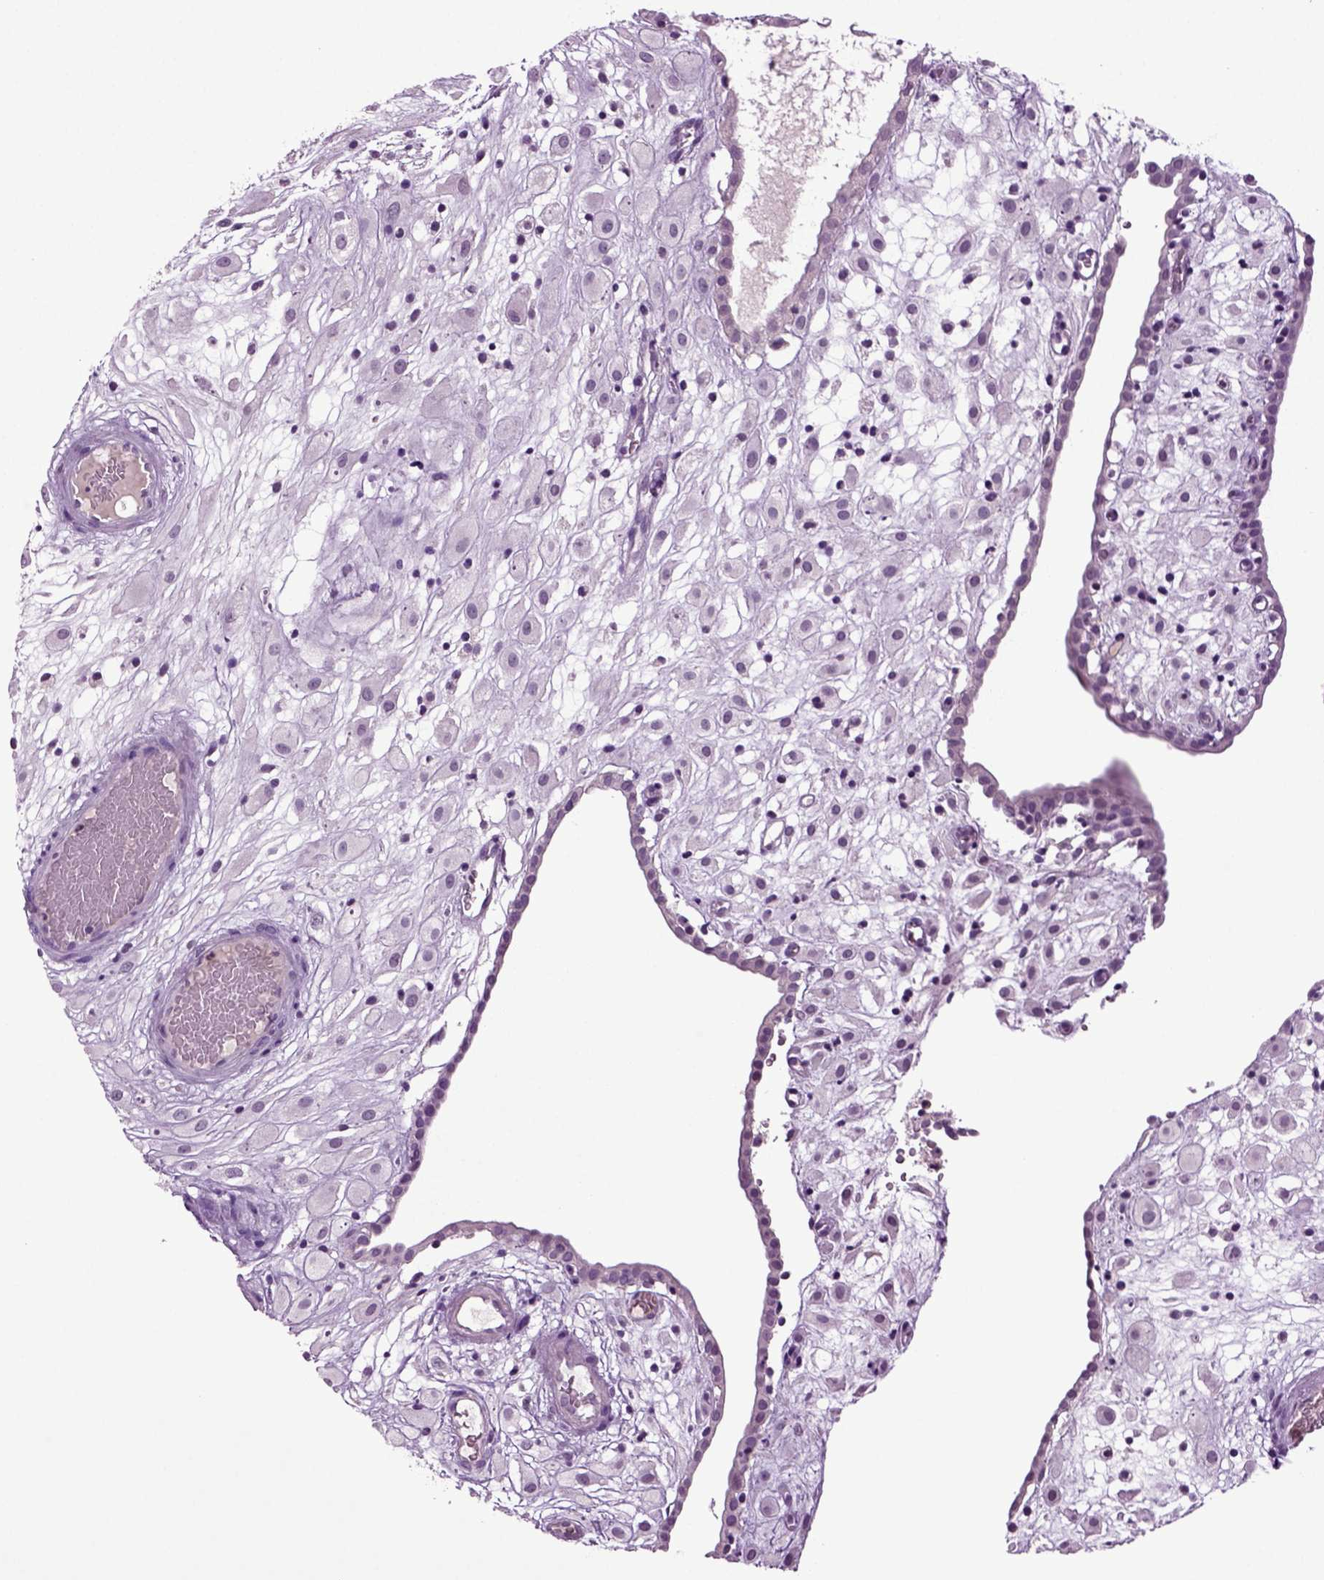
{"staining": {"intensity": "negative", "quantity": "none", "location": "none"}, "tissue": "placenta", "cell_type": "Decidual cells", "image_type": "normal", "snomed": [{"axis": "morphology", "description": "Normal tissue, NOS"}, {"axis": "topography", "description": "Placenta"}], "caption": "Immunohistochemical staining of normal placenta reveals no significant expression in decidual cells.", "gene": "FGF11", "patient": {"sex": "female", "age": 24}}